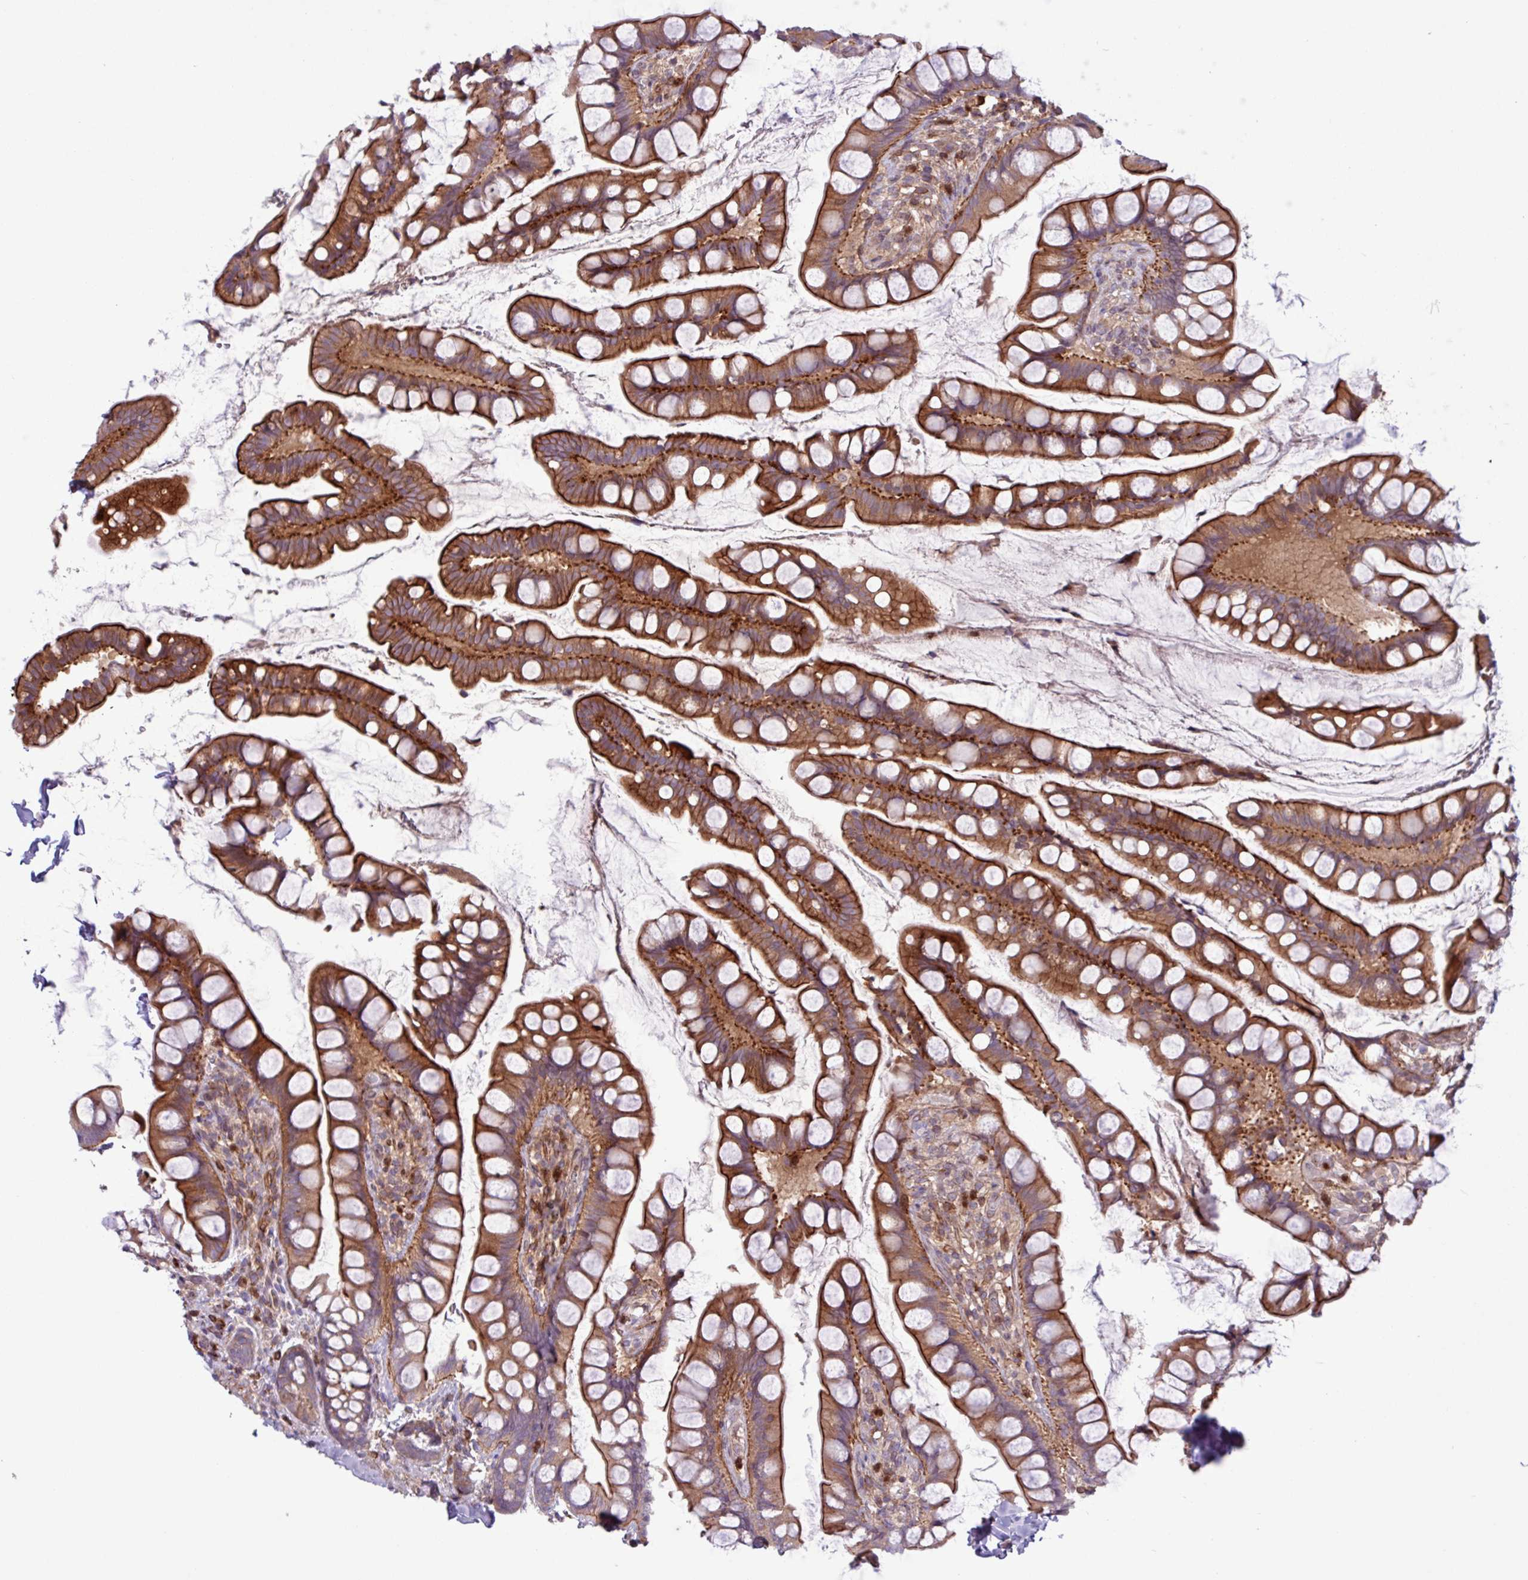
{"staining": {"intensity": "moderate", "quantity": ">75%", "location": "cytoplasmic/membranous"}, "tissue": "small intestine", "cell_type": "Glandular cells", "image_type": "normal", "snomed": [{"axis": "morphology", "description": "Normal tissue, NOS"}, {"axis": "topography", "description": "Small intestine"}], "caption": "Immunohistochemical staining of benign small intestine reveals medium levels of moderate cytoplasmic/membranous positivity in approximately >75% of glandular cells. (IHC, brightfield microscopy, high magnification).", "gene": "CNTRL", "patient": {"sex": "male", "age": 70}}